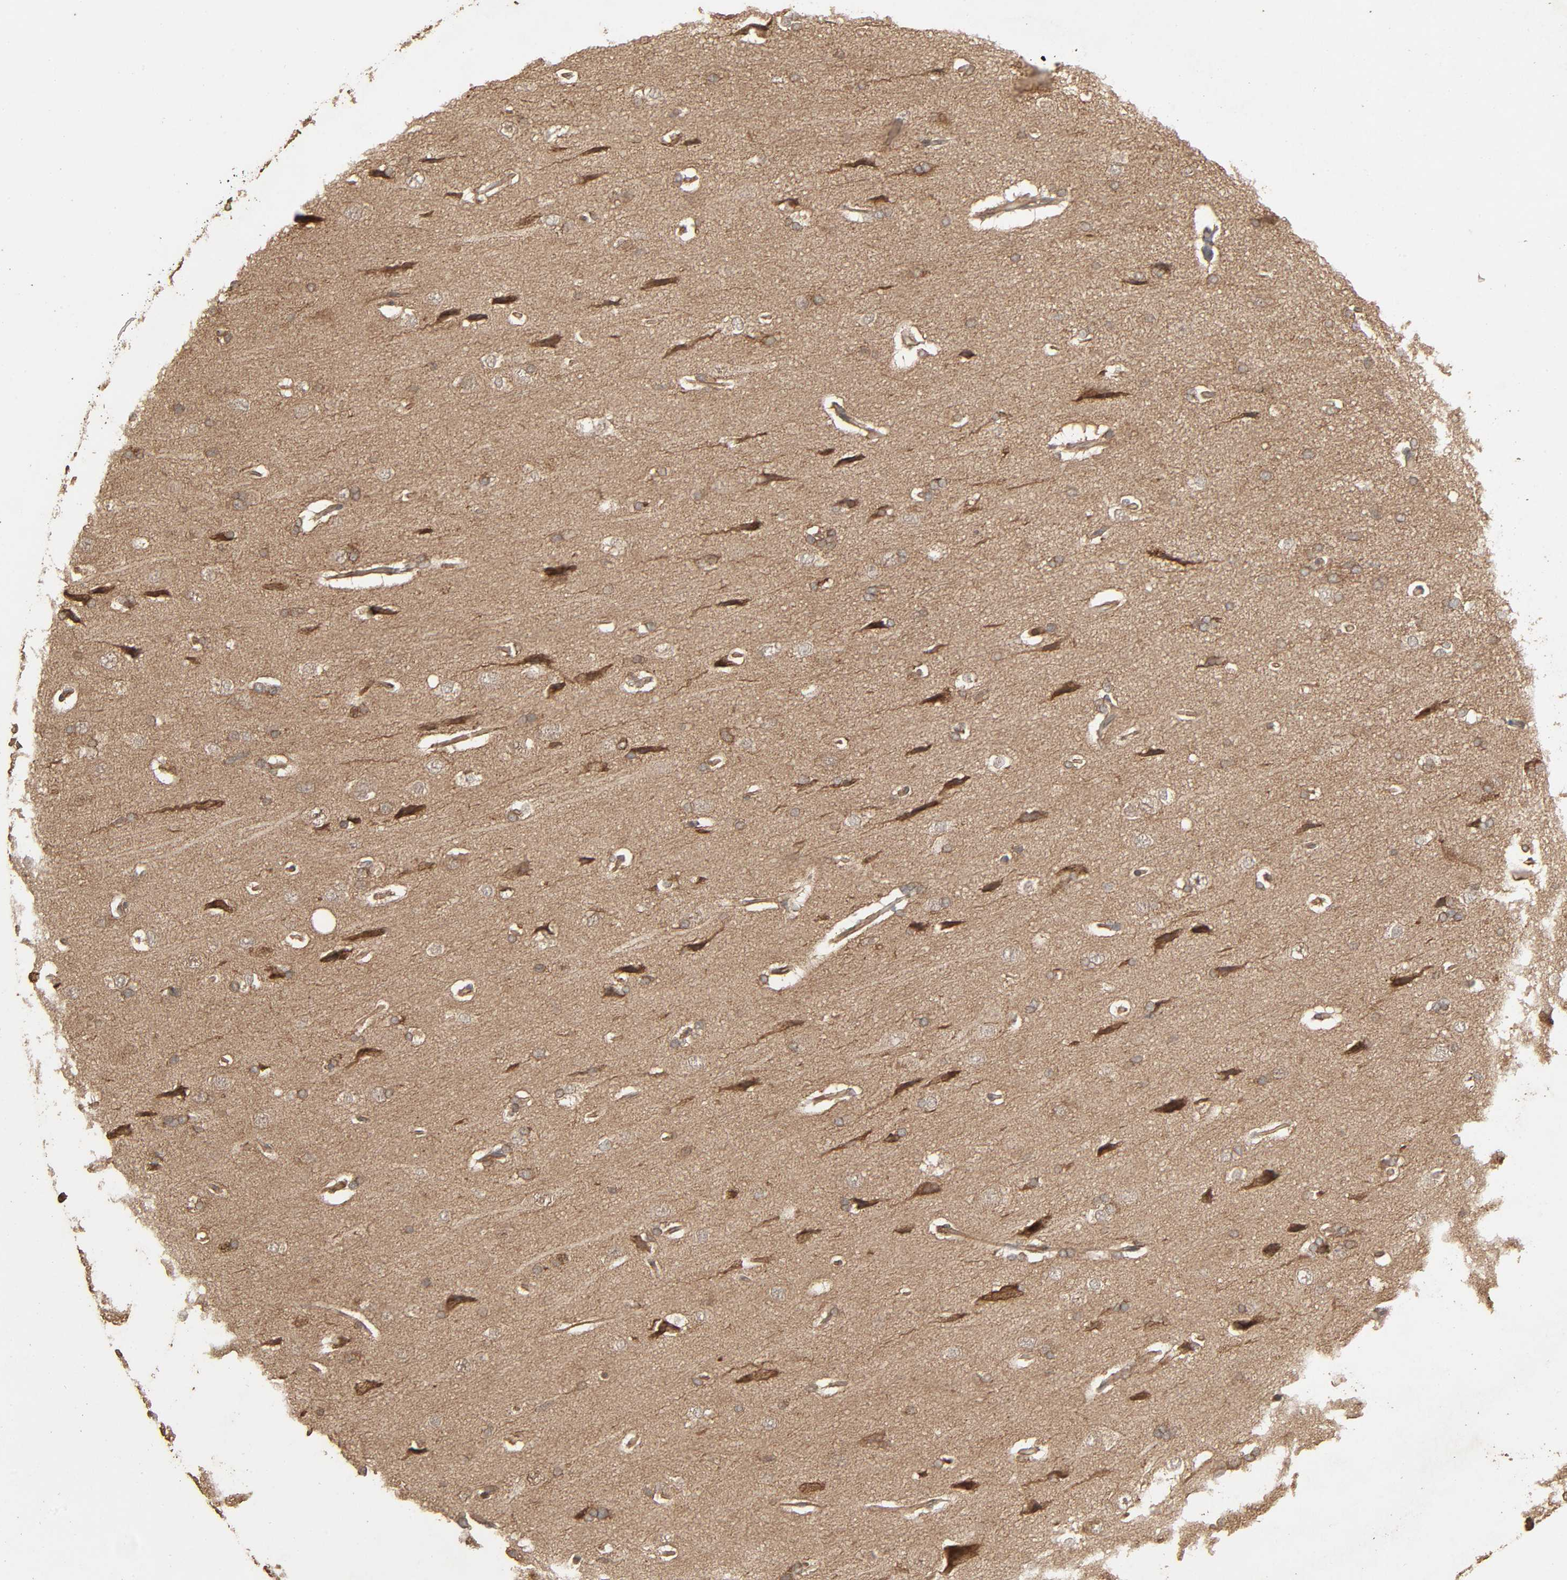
{"staining": {"intensity": "moderate", "quantity": ">75%", "location": "cytoplasmic/membranous"}, "tissue": "cerebral cortex", "cell_type": "Endothelial cells", "image_type": "normal", "snomed": [{"axis": "morphology", "description": "Normal tissue, NOS"}, {"axis": "topography", "description": "Cerebral cortex"}], "caption": "The micrograph demonstrates staining of unremarkable cerebral cortex, revealing moderate cytoplasmic/membranous protein staining (brown color) within endothelial cells. Nuclei are stained in blue.", "gene": "RPS6KA6", "patient": {"sex": "male", "age": 62}}